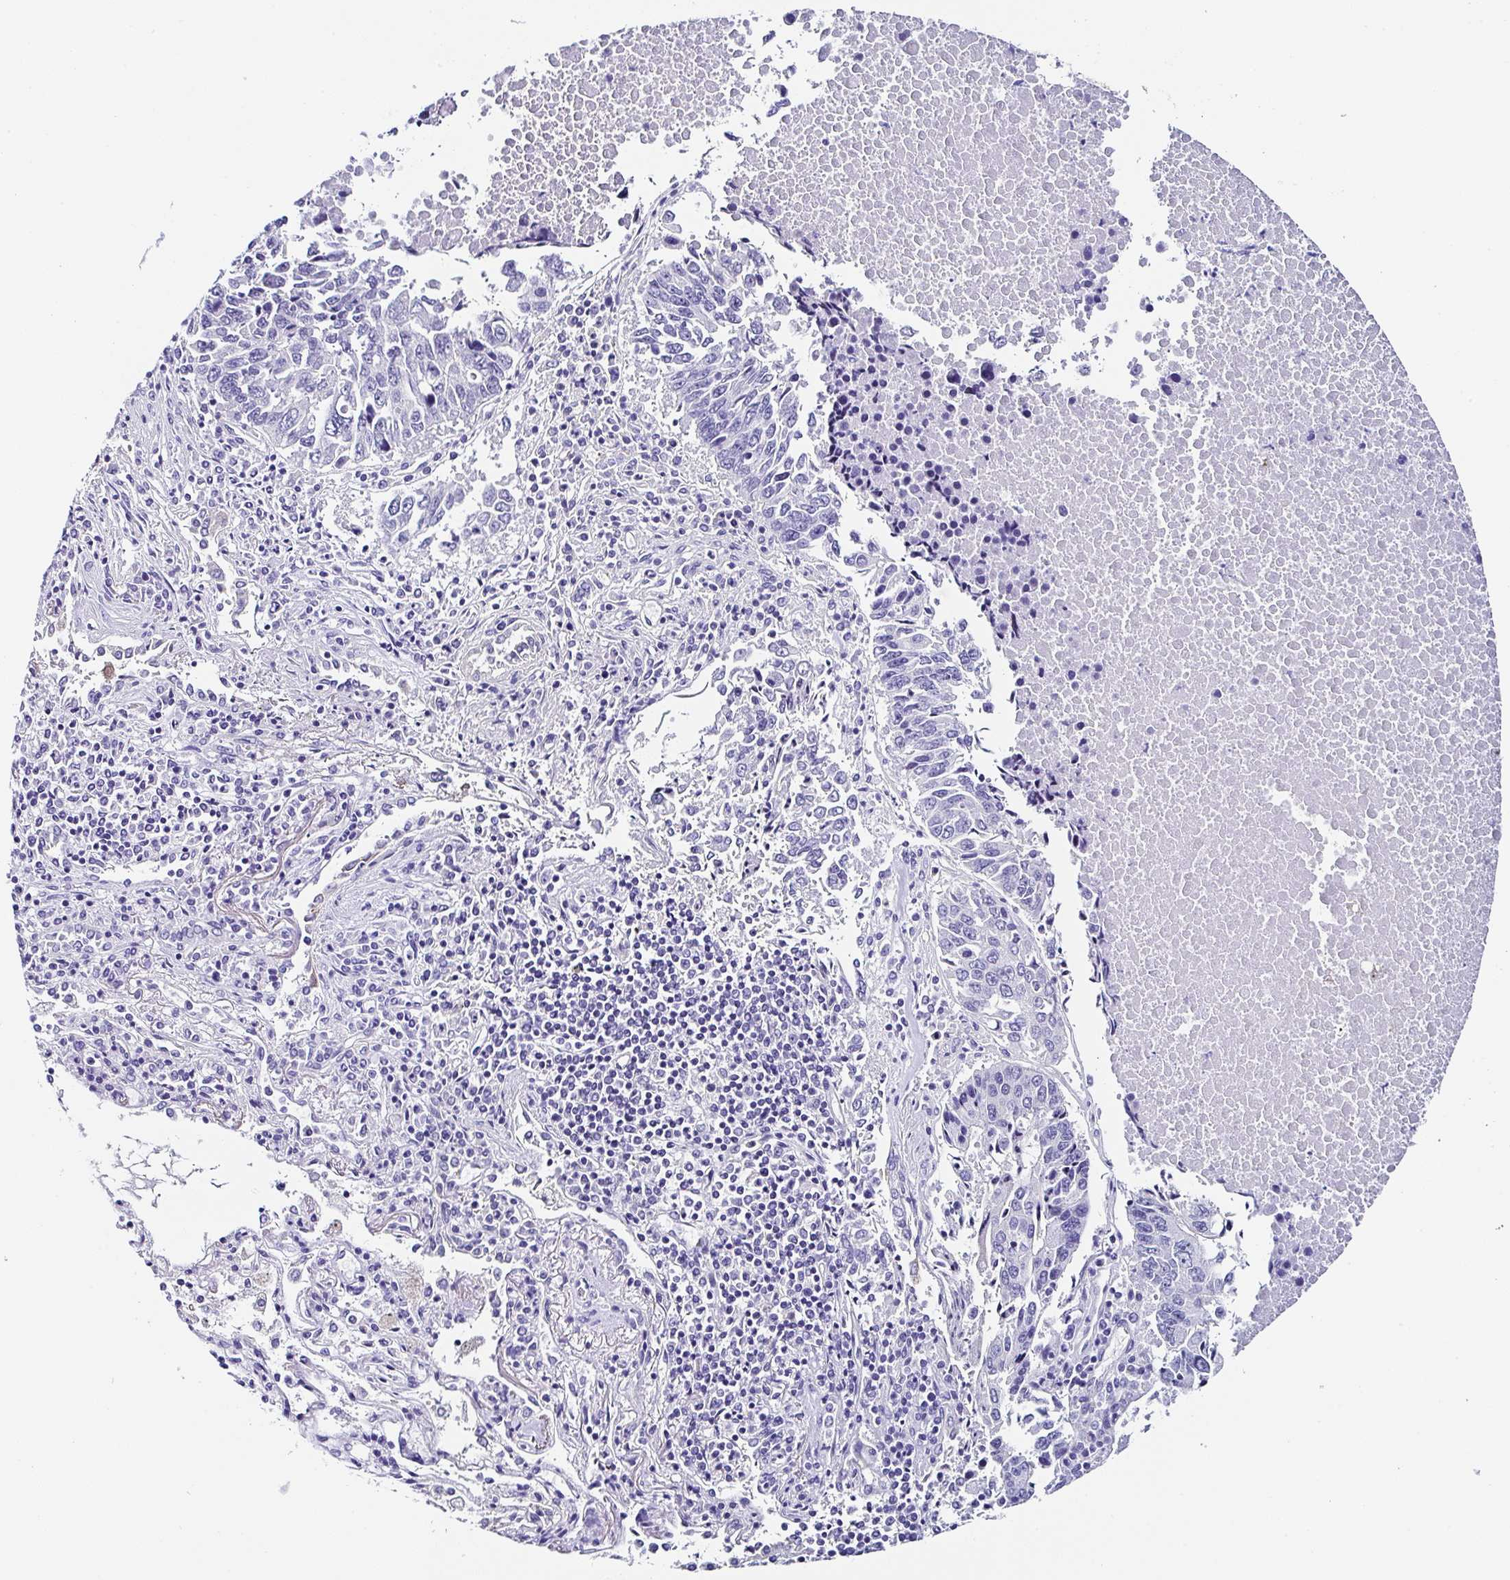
{"staining": {"intensity": "negative", "quantity": "none", "location": "none"}, "tissue": "lung cancer", "cell_type": "Tumor cells", "image_type": "cancer", "snomed": [{"axis": "morphology", "description": "Squamous cell carcinoma, NOS"}, {"axis": "topography", "description": "Lung"}], "caption": "The image shows no significant staining in tumor cells of lung cancer (squamous cell carcinoma). The staining was performed using DAB to visualize the protein expression in brown, while the nuclei were stained in blue with hematoxylin (Magnification: 20x).", "gene": "TMPRSS11E", "patient": {"sex": "female", "age": 66}}